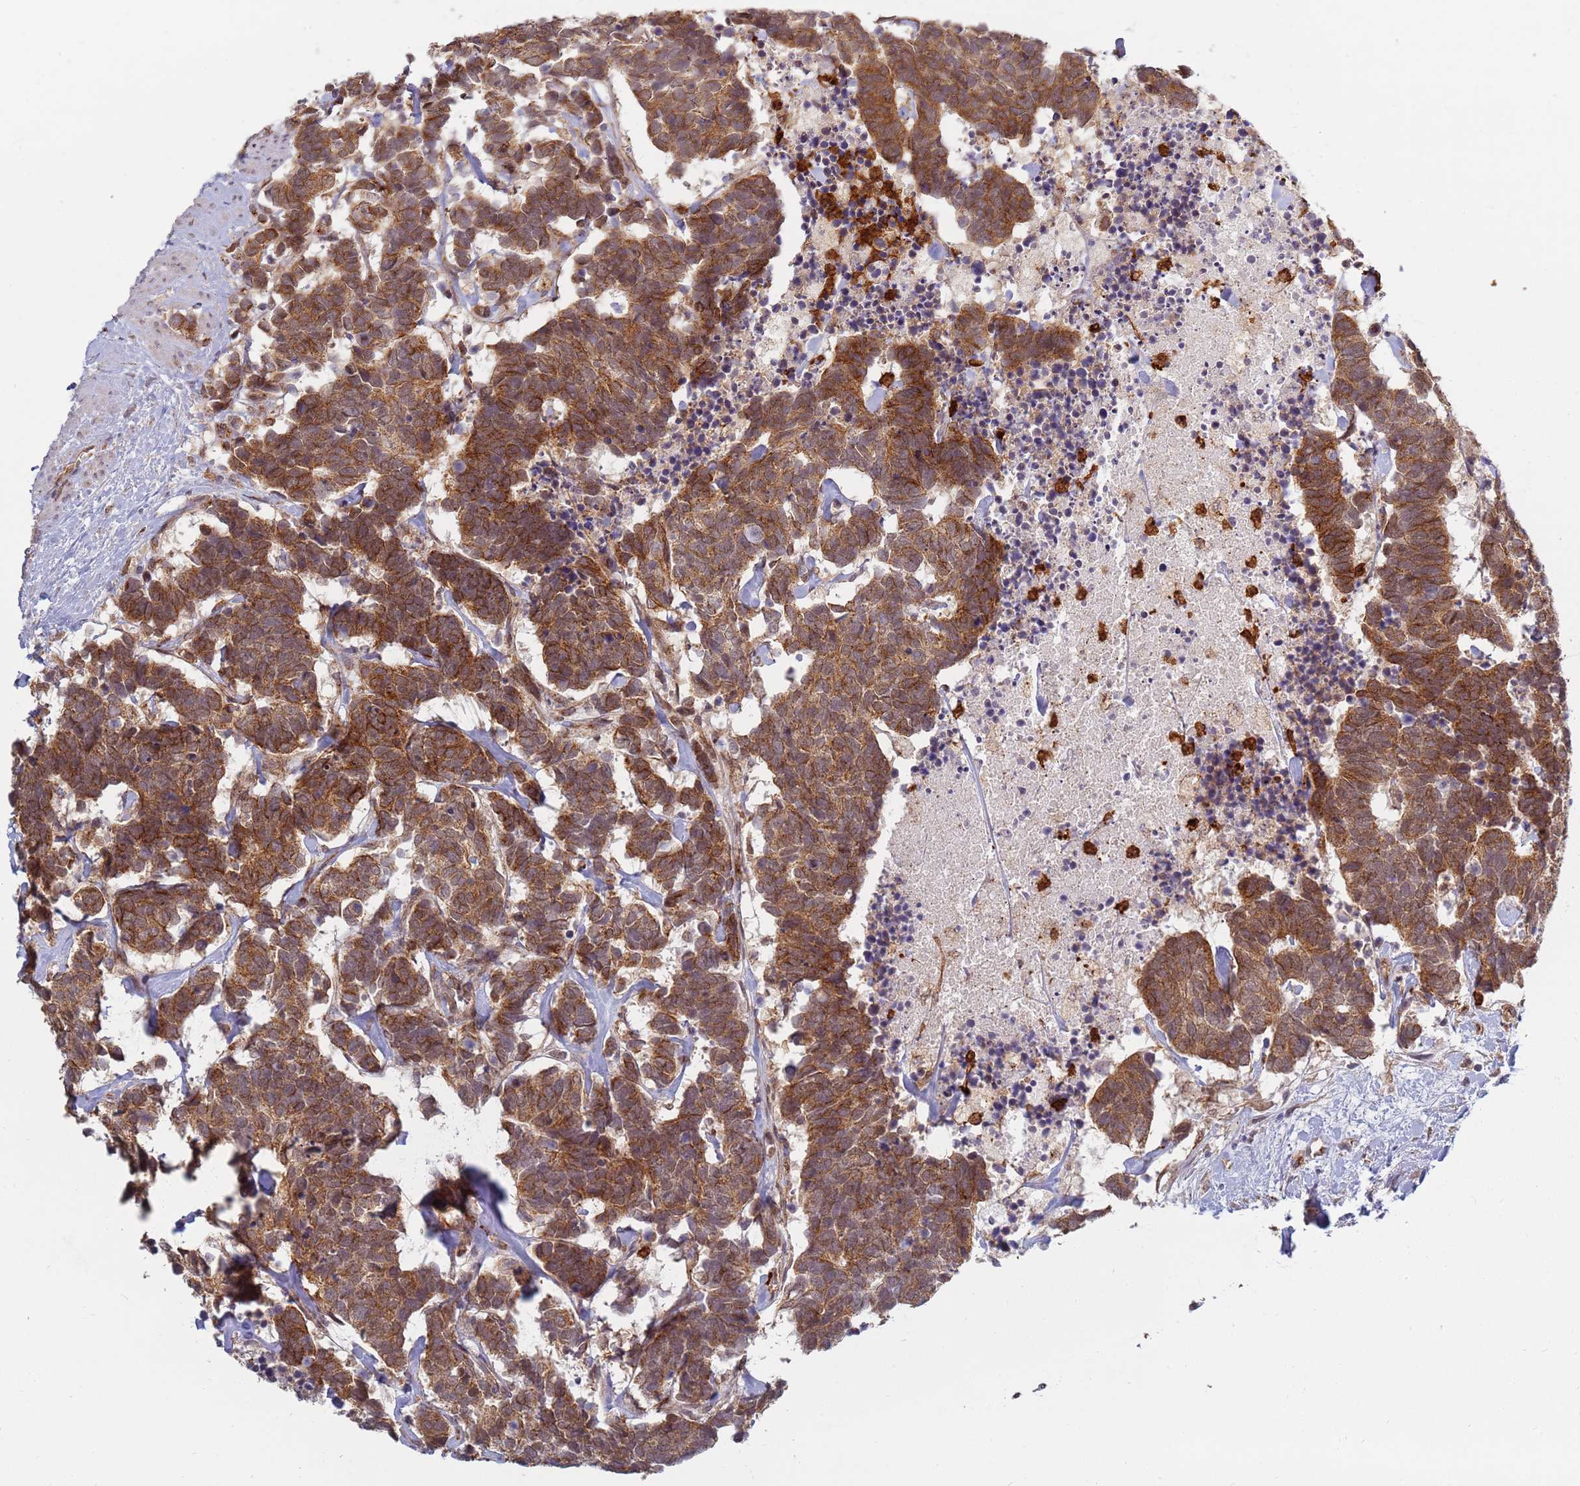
{"staining": {"intensity": "strong", "quantity": ">75%", "location": "cytoplasmic/membranous"}, "tissue": "carcinoid", "cell_type": "Tumor cells", "image_type": "cancer", "snomed": [{"axis": "morphology", "description": "Carcinoma, NOS"}, {"axis": "morphology", "description": "Carcinoid, malignant, NOS"}, {"axis": "topography", "description": "Urinary bladder"}], "caption": "Immunohistochemistry (IHC) staining of carcinoid (malignant), which exhibits high levels of strong cytoplasmic/membranous positivity in approximately >75% of tumor cells indicating strong cytoplasmic/membranous protein positivity. The staining was performed using DAB (brown) for protein detection and nuclei were counterstained in hematoxylin (blue).", "gene": "CEP170", "patient": {"sex": "male", "age": 57}}